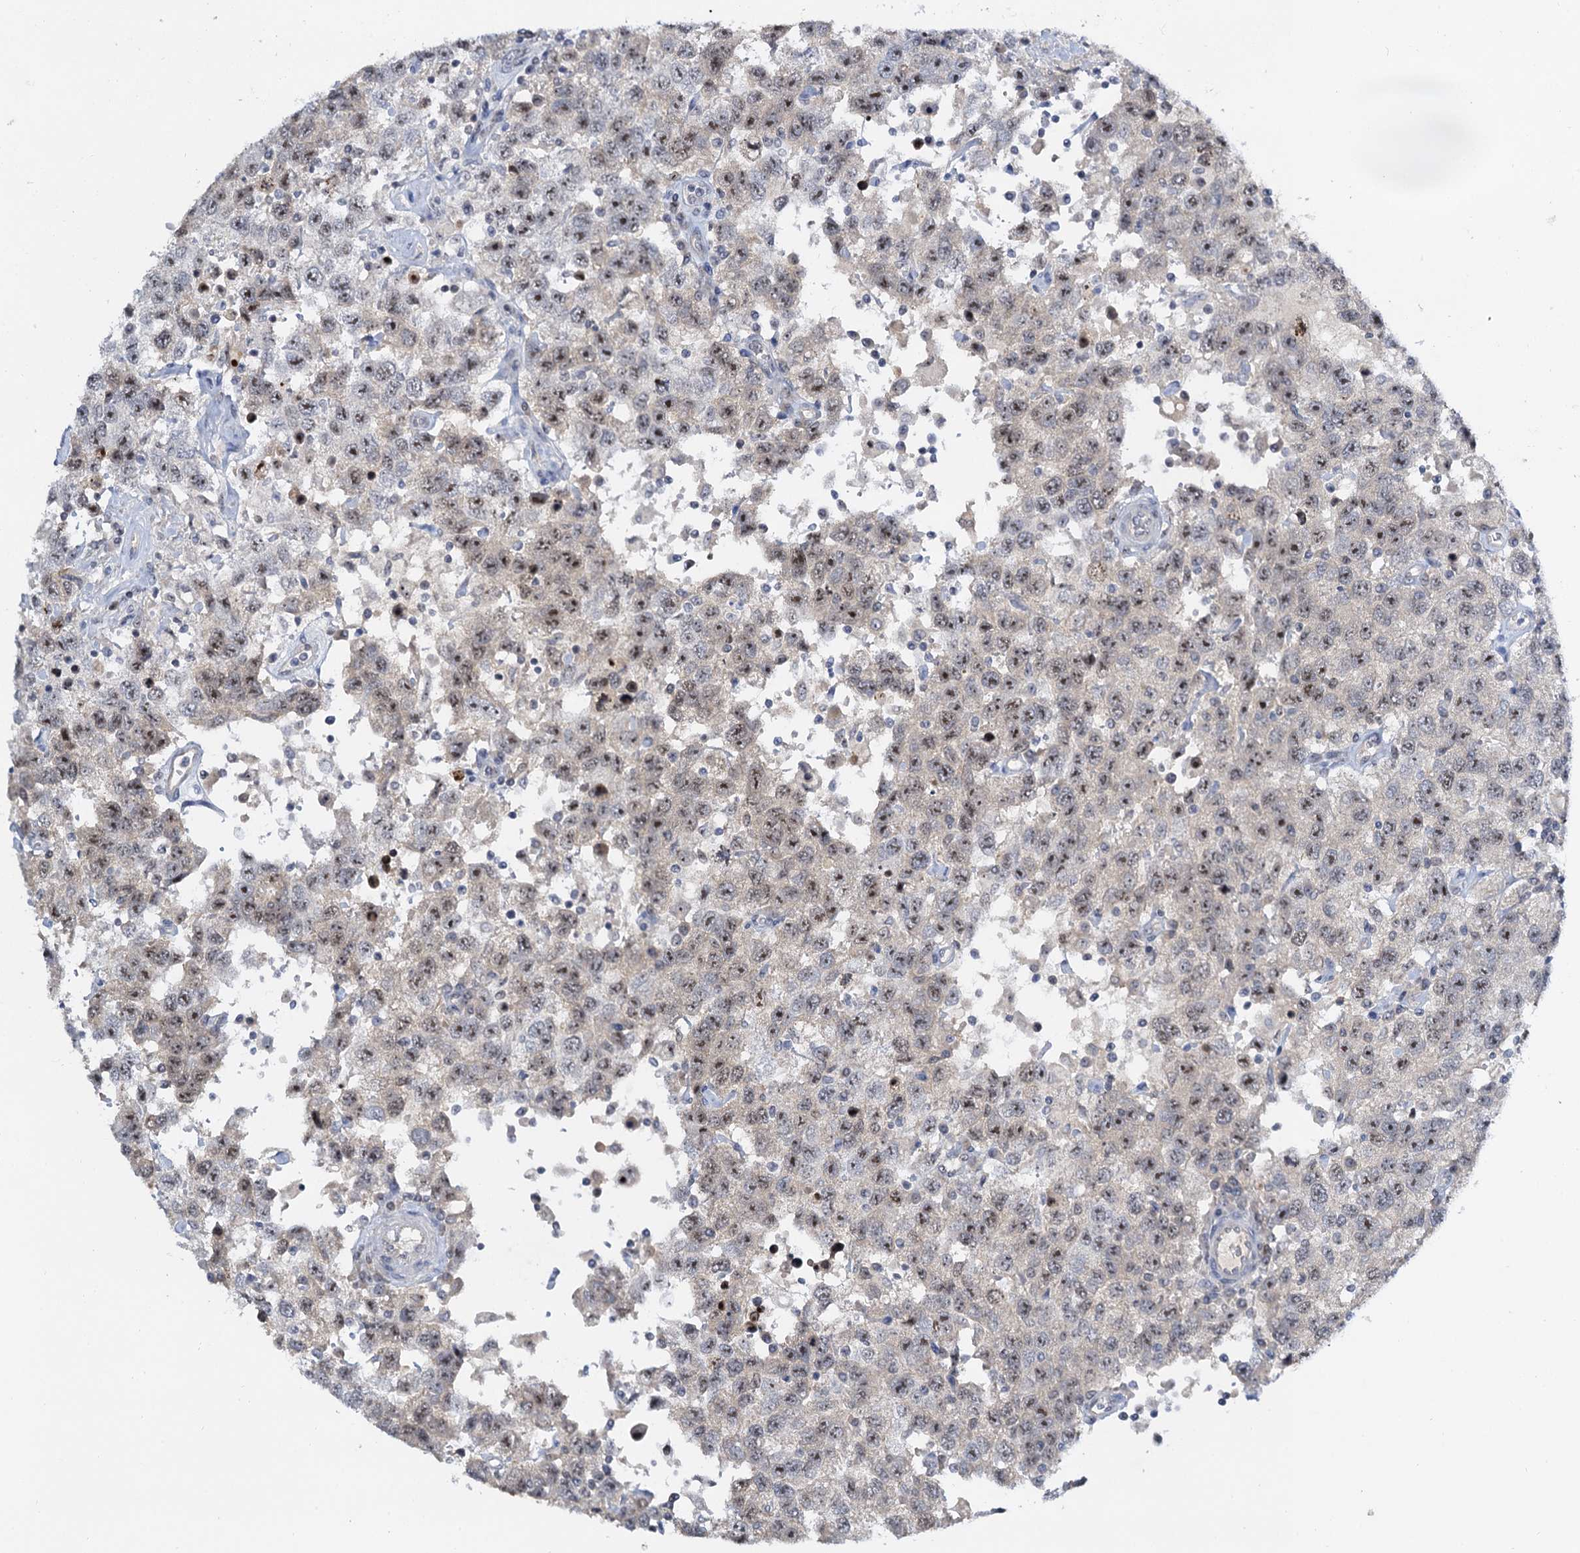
{"staining": {"intensity": "moderate", "quantity": ">75%", "location": "nuclear"}, "tissue": "testis cancer", "cell_type": "Tumor cells", "image_type": "cancer", "snomed": [{"axis": "morphology", "description": "Seminoma, NOS"}, {"axis": "topography", "description": "Testis"}], "caption": "Immunohistochemical staining of human testis seminoma exhibits moderate nuclear protein positivity in about >75% of tumor cells.", "gene": "NOP2", "patient": {"sex": "male", "age": 41}}